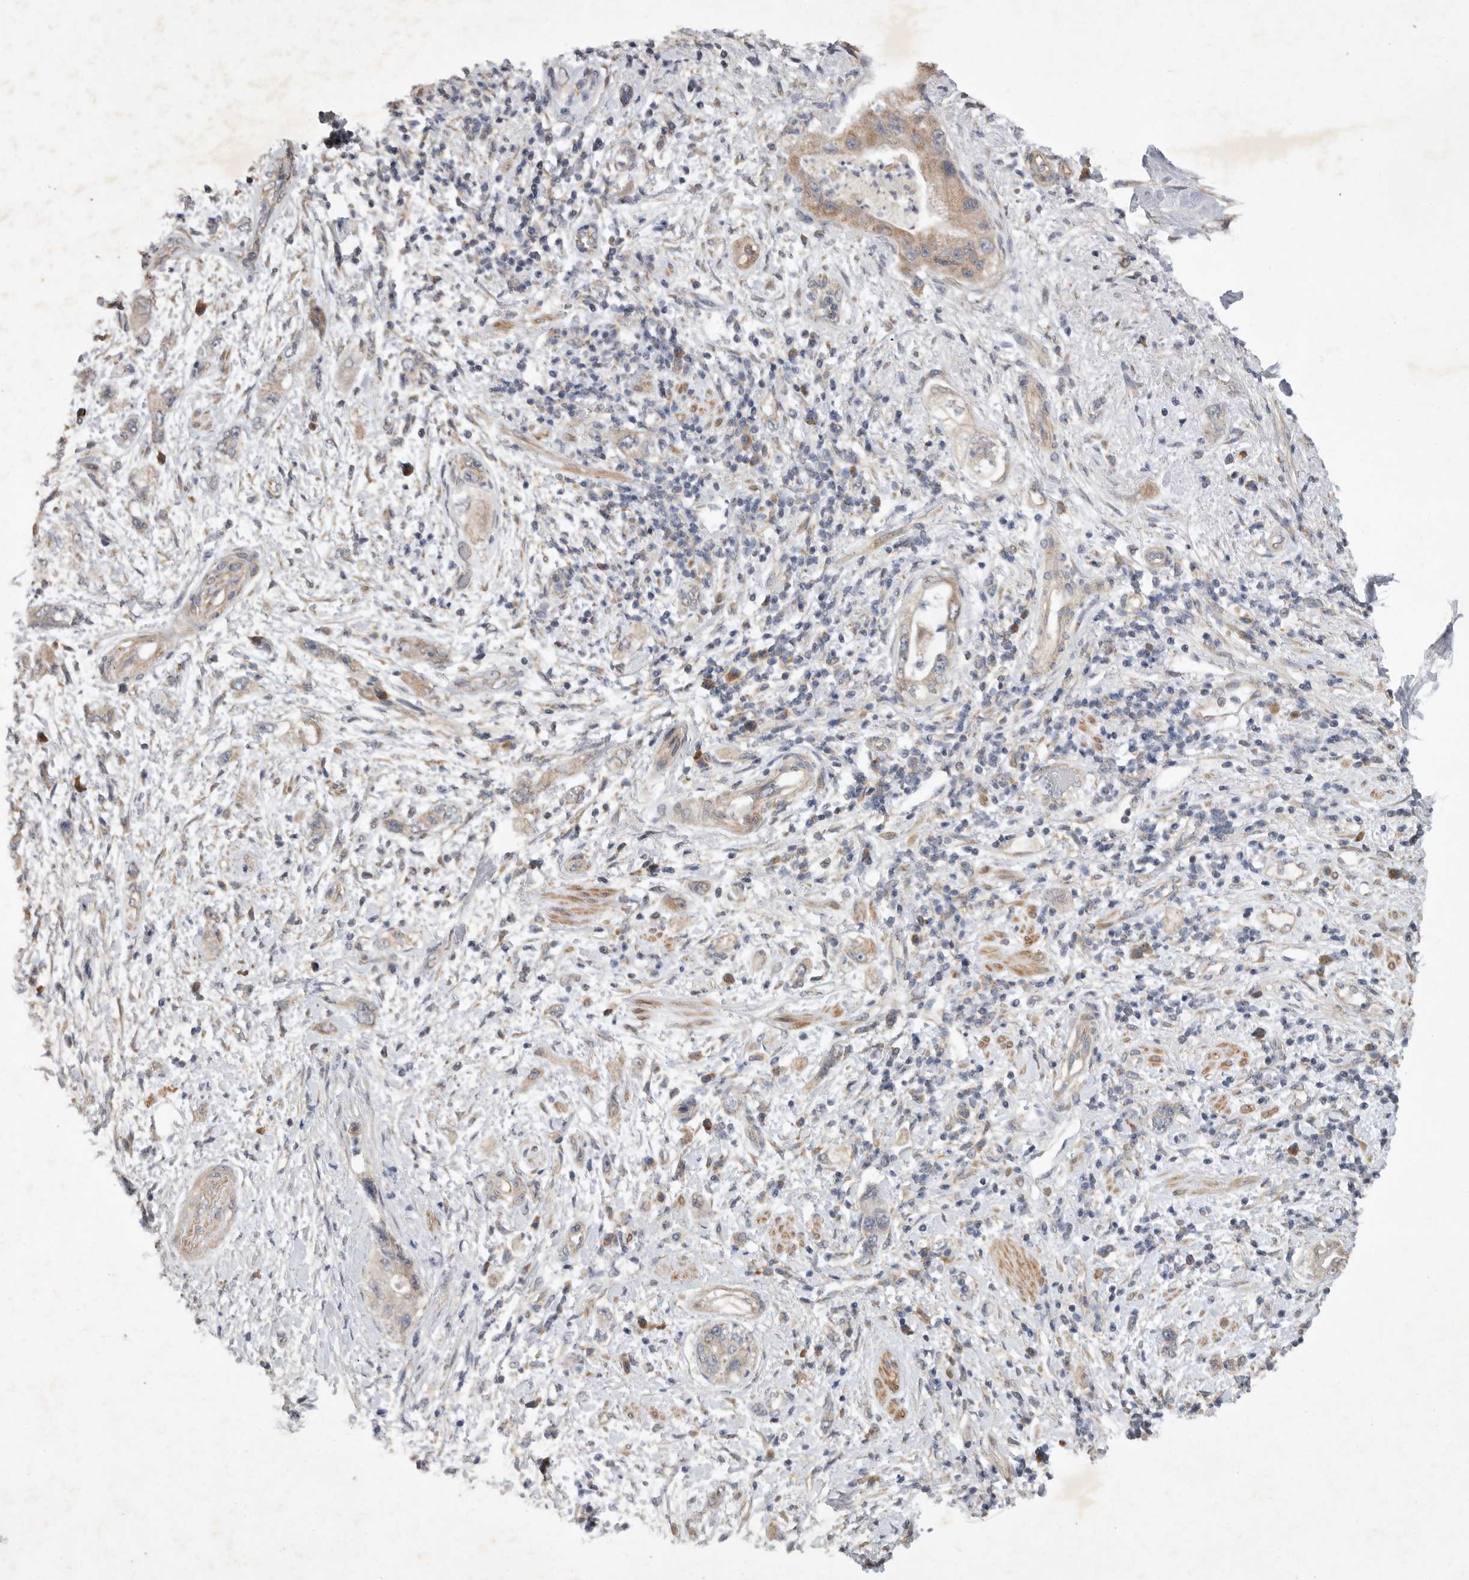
{"staining": {"intensity": "moderate", "quantity": "<25%", "location": "cytoplasmic/membranous"}, "tissue": "pancreatic cancer", "cell_type": "Tumor cells", "image_type": "cancer", "snomed": [{"axis": "morphology", "description": "Adenocarcinoma, NOS"}, {"axis": "topography", "description": "Pancreas"}], "caption": "Protein analysis of pancreatic adenocarcinoma tissue shows moderate cytoplasmic/membranous staining in about <25% of tumor cells.", "gene": "EDEM3", "patient": {"sex": "female", "age": 73}}